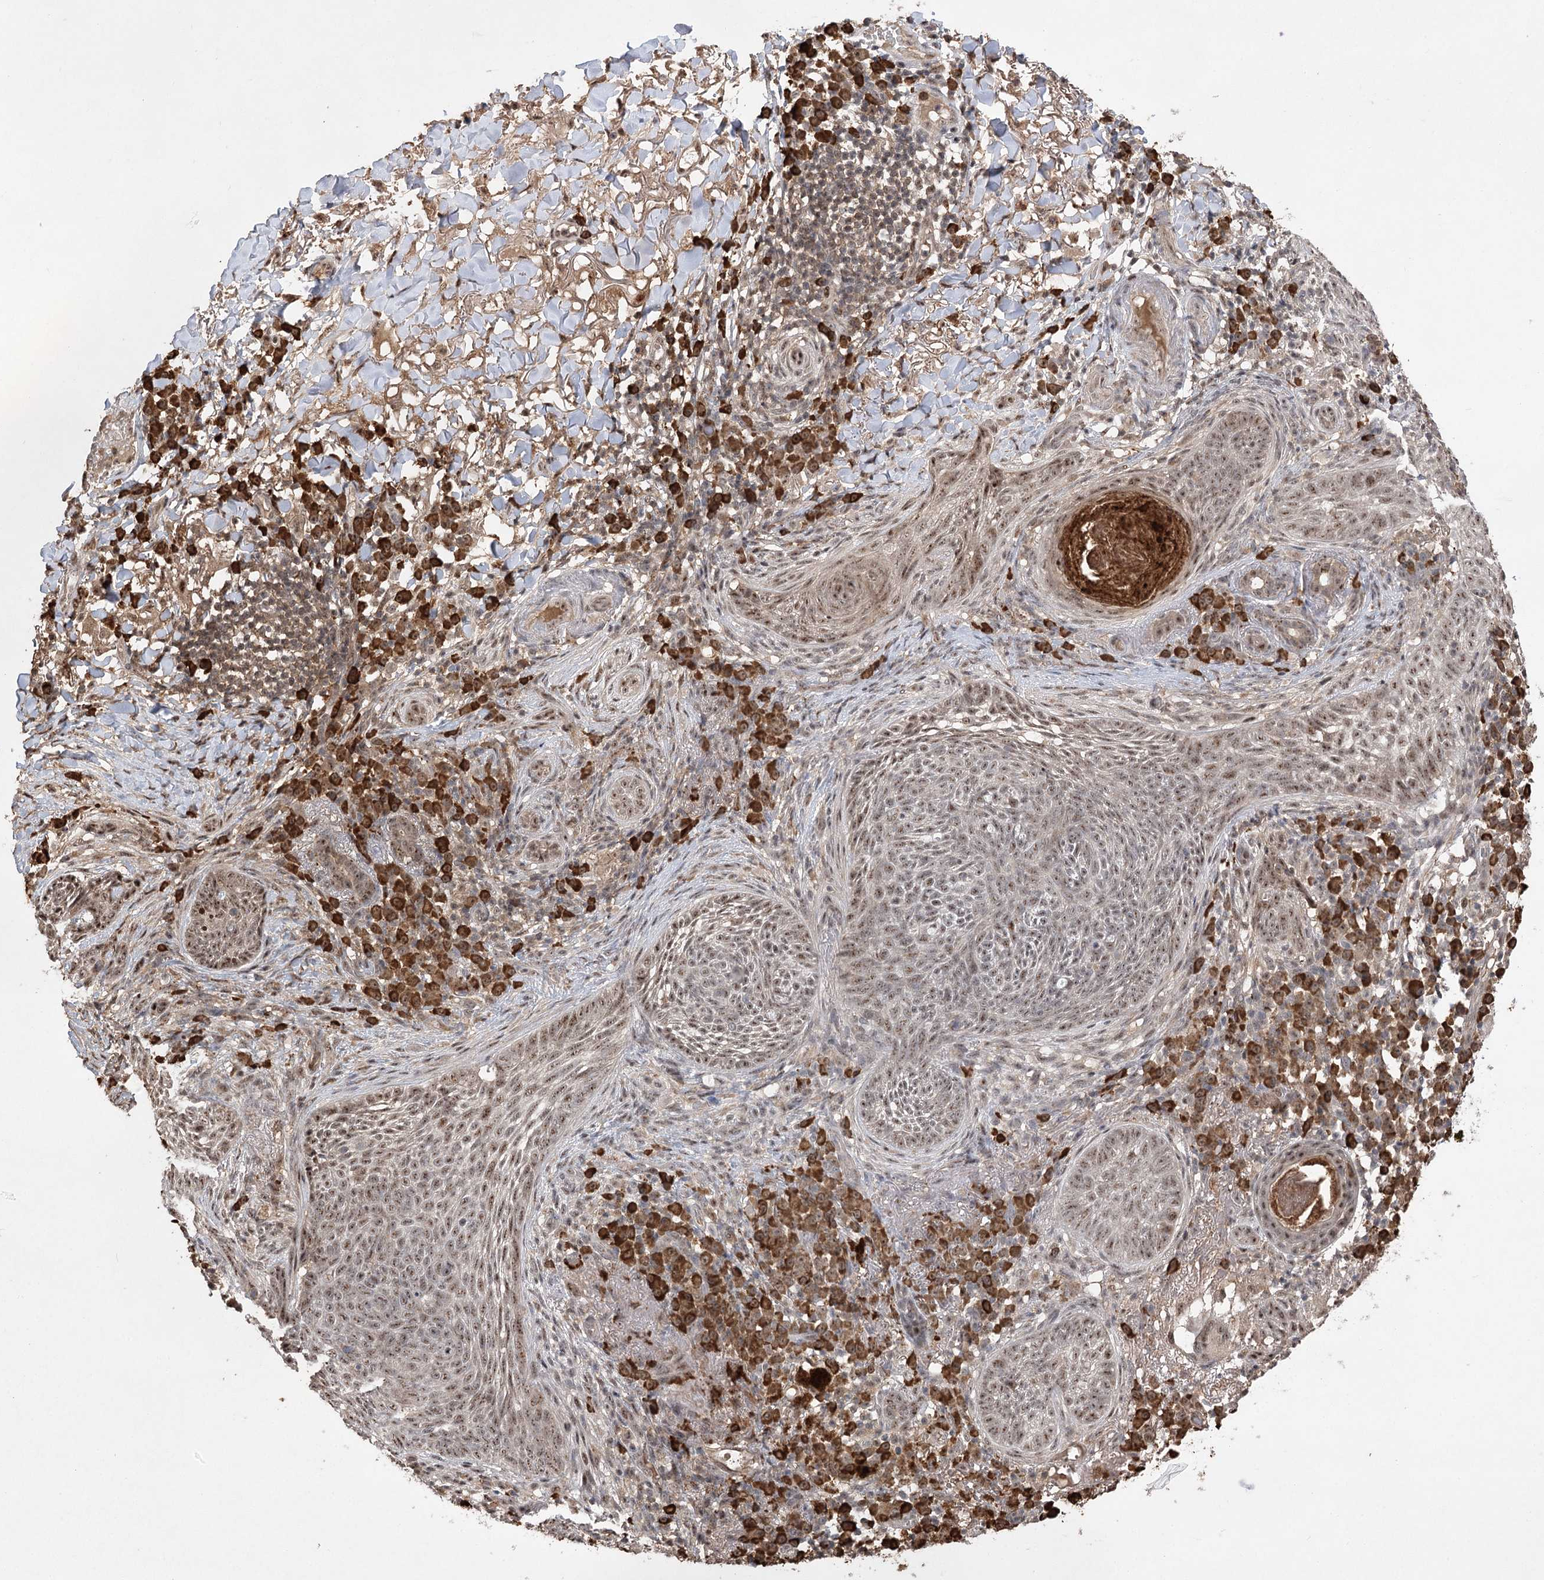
{"staining": {"intensity": "weak", "quantity": ">75%", "location": "nuclear"}, "tissue": "skin cancer", "cell_type": "Tumor cells", "image_type": "cancer", "snomed": [{"axis": "morphology", "description": "Basal cell carcinoma"}, {"axis": "topography", "description": "Skin"}], "caption": "DAB (3,3'-diaminobenzidine) immunohistochemical staining of basal cell carcinoma (skin) displays weak nuclear protein staining in approximately >75% of tumor cells.", "gene": "PYROXD1", "patient": {"sex": "male", "age": 85}}